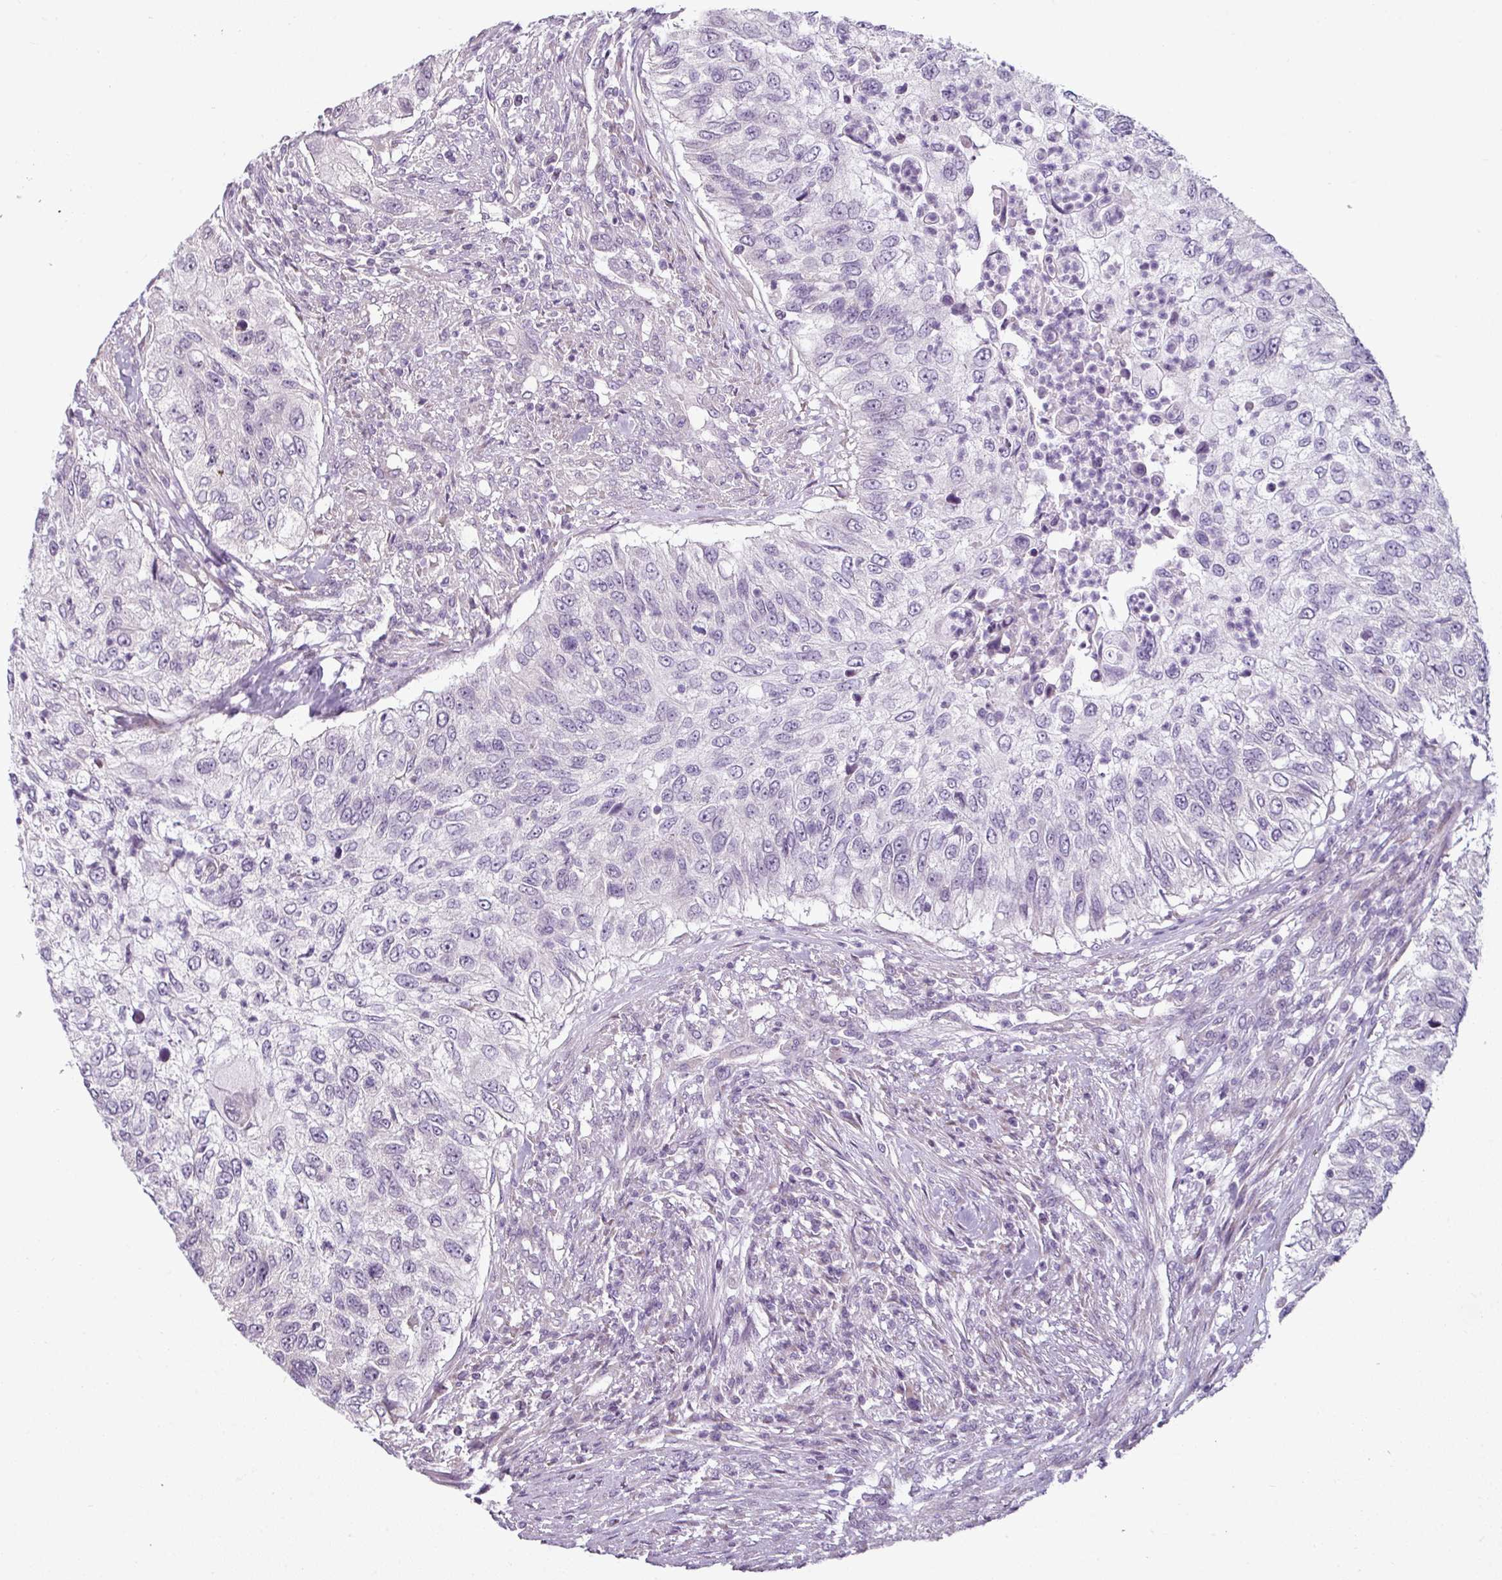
{"staining": {"intensity": "negative", "quantity": "none", "location": "none"}, "tissue": "urothelial cancer", "cell_type": "Tumor cells", "image_type": "cancer", "snomed": [{"axis": "morphology", "description": "Urothelial carcinoma, High grade"}, {"axis": "topography", "description": "Urinary bladder"}], "caption": "Immunohistochemistry (IHC) micrograph of neoplastic tissue: urothelial cancer stained with DAB displays no significant protein staining in tumor cells.", "gene": "OR52D1", "patient": {"sex": "female", "age": 60}}